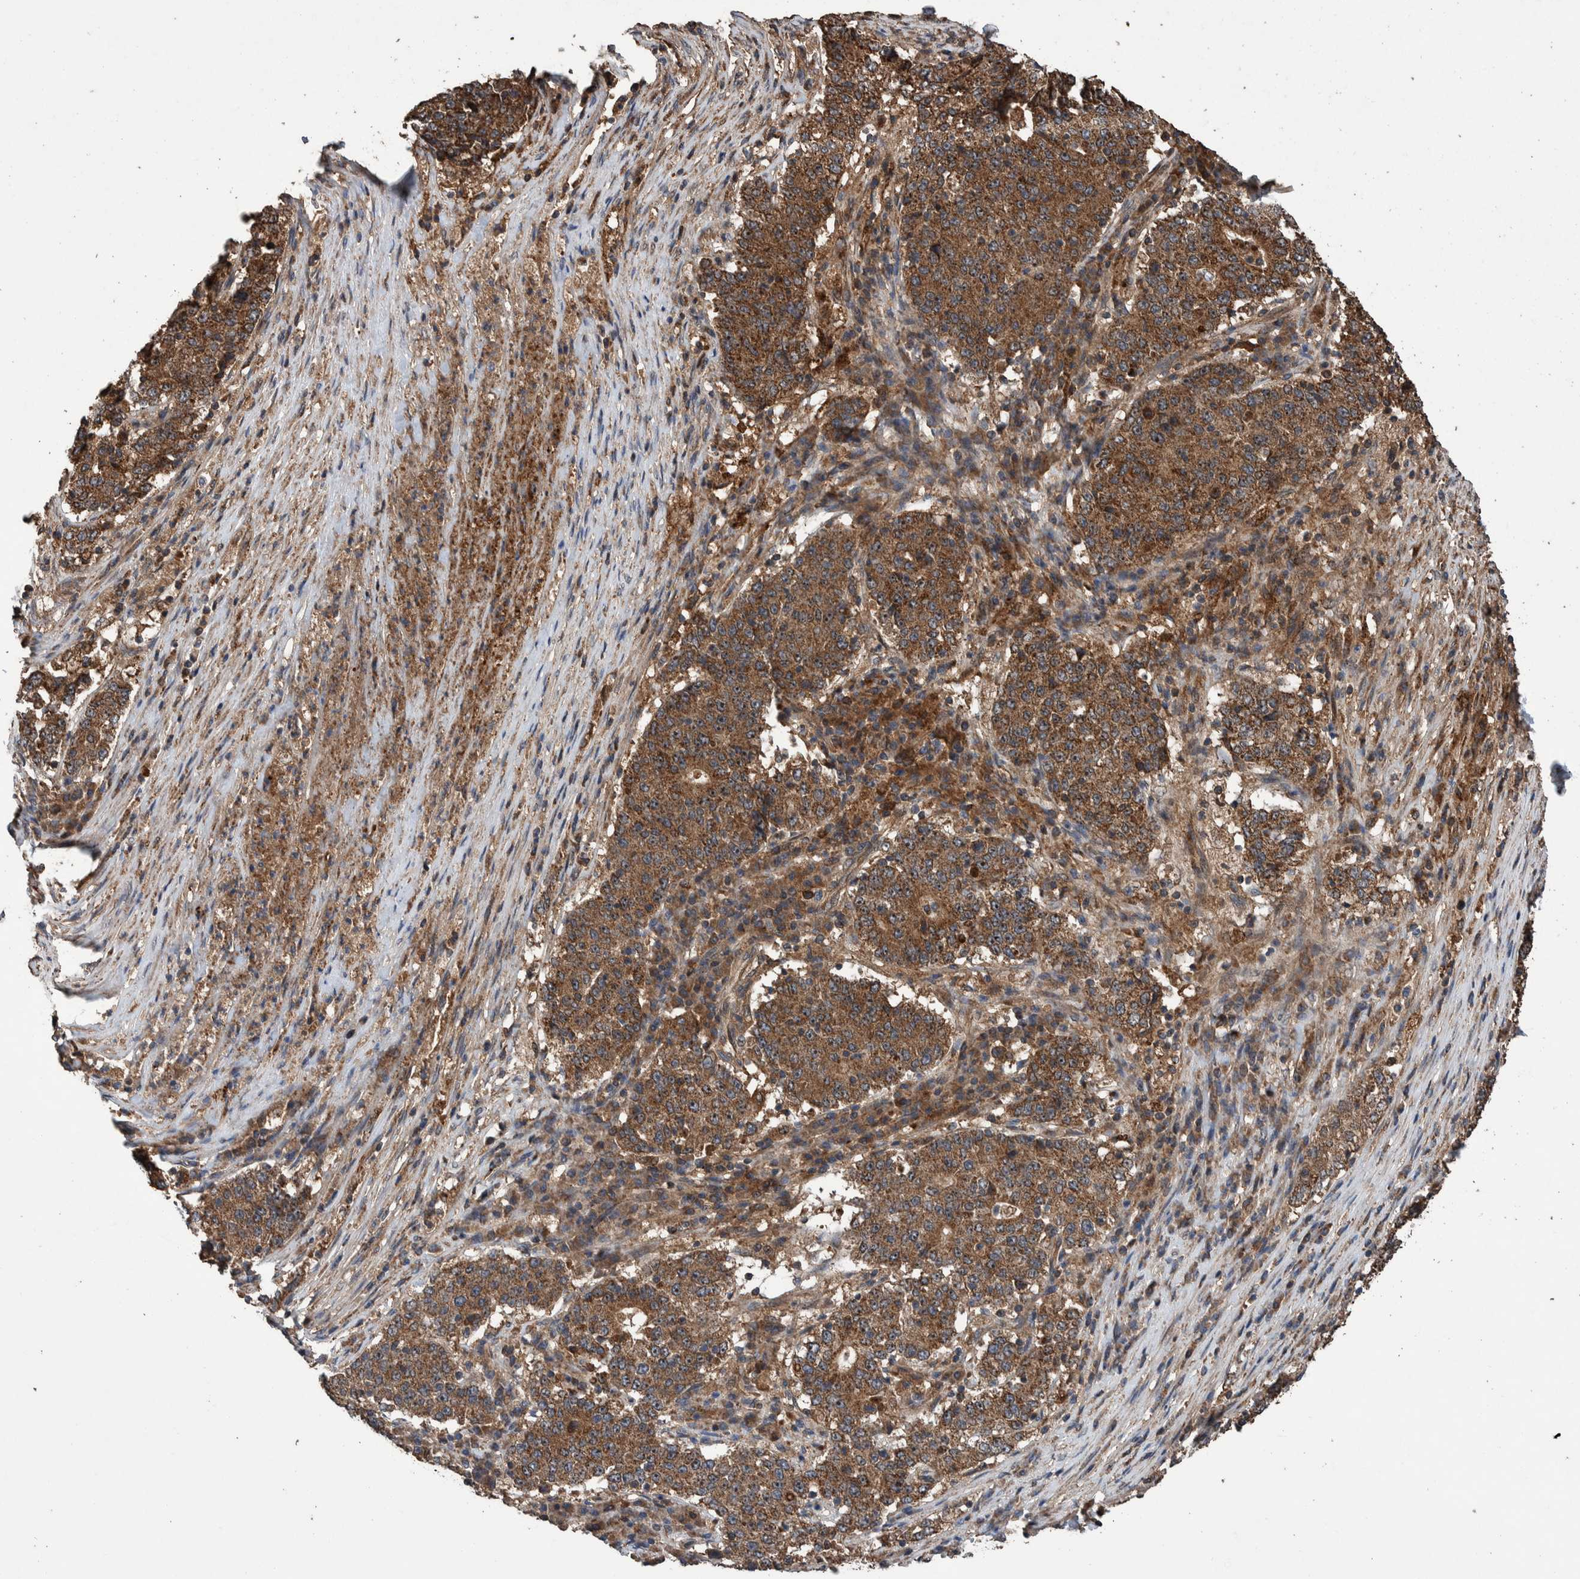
{"staining": {"intensity": "strong", "quantity": ">75%", "location": "cytoplasmic/membranous"}, "tissue": "stomach cancer", "cell_type": "Tumor cells", "image_type": "cancer", "snomed": [{"axis": "morphology", "description": "Adenocarcinoma, NOS"}, {"axis": "topography", "description": "Stomach"}], "caption": "A brown stain labels strong cytoplasmic/membranous staining of a protein in human stomach adenocarcinoma tumor cells.", "gene": "TRIM16", "patient": {"sex": "male", "age": 59}}